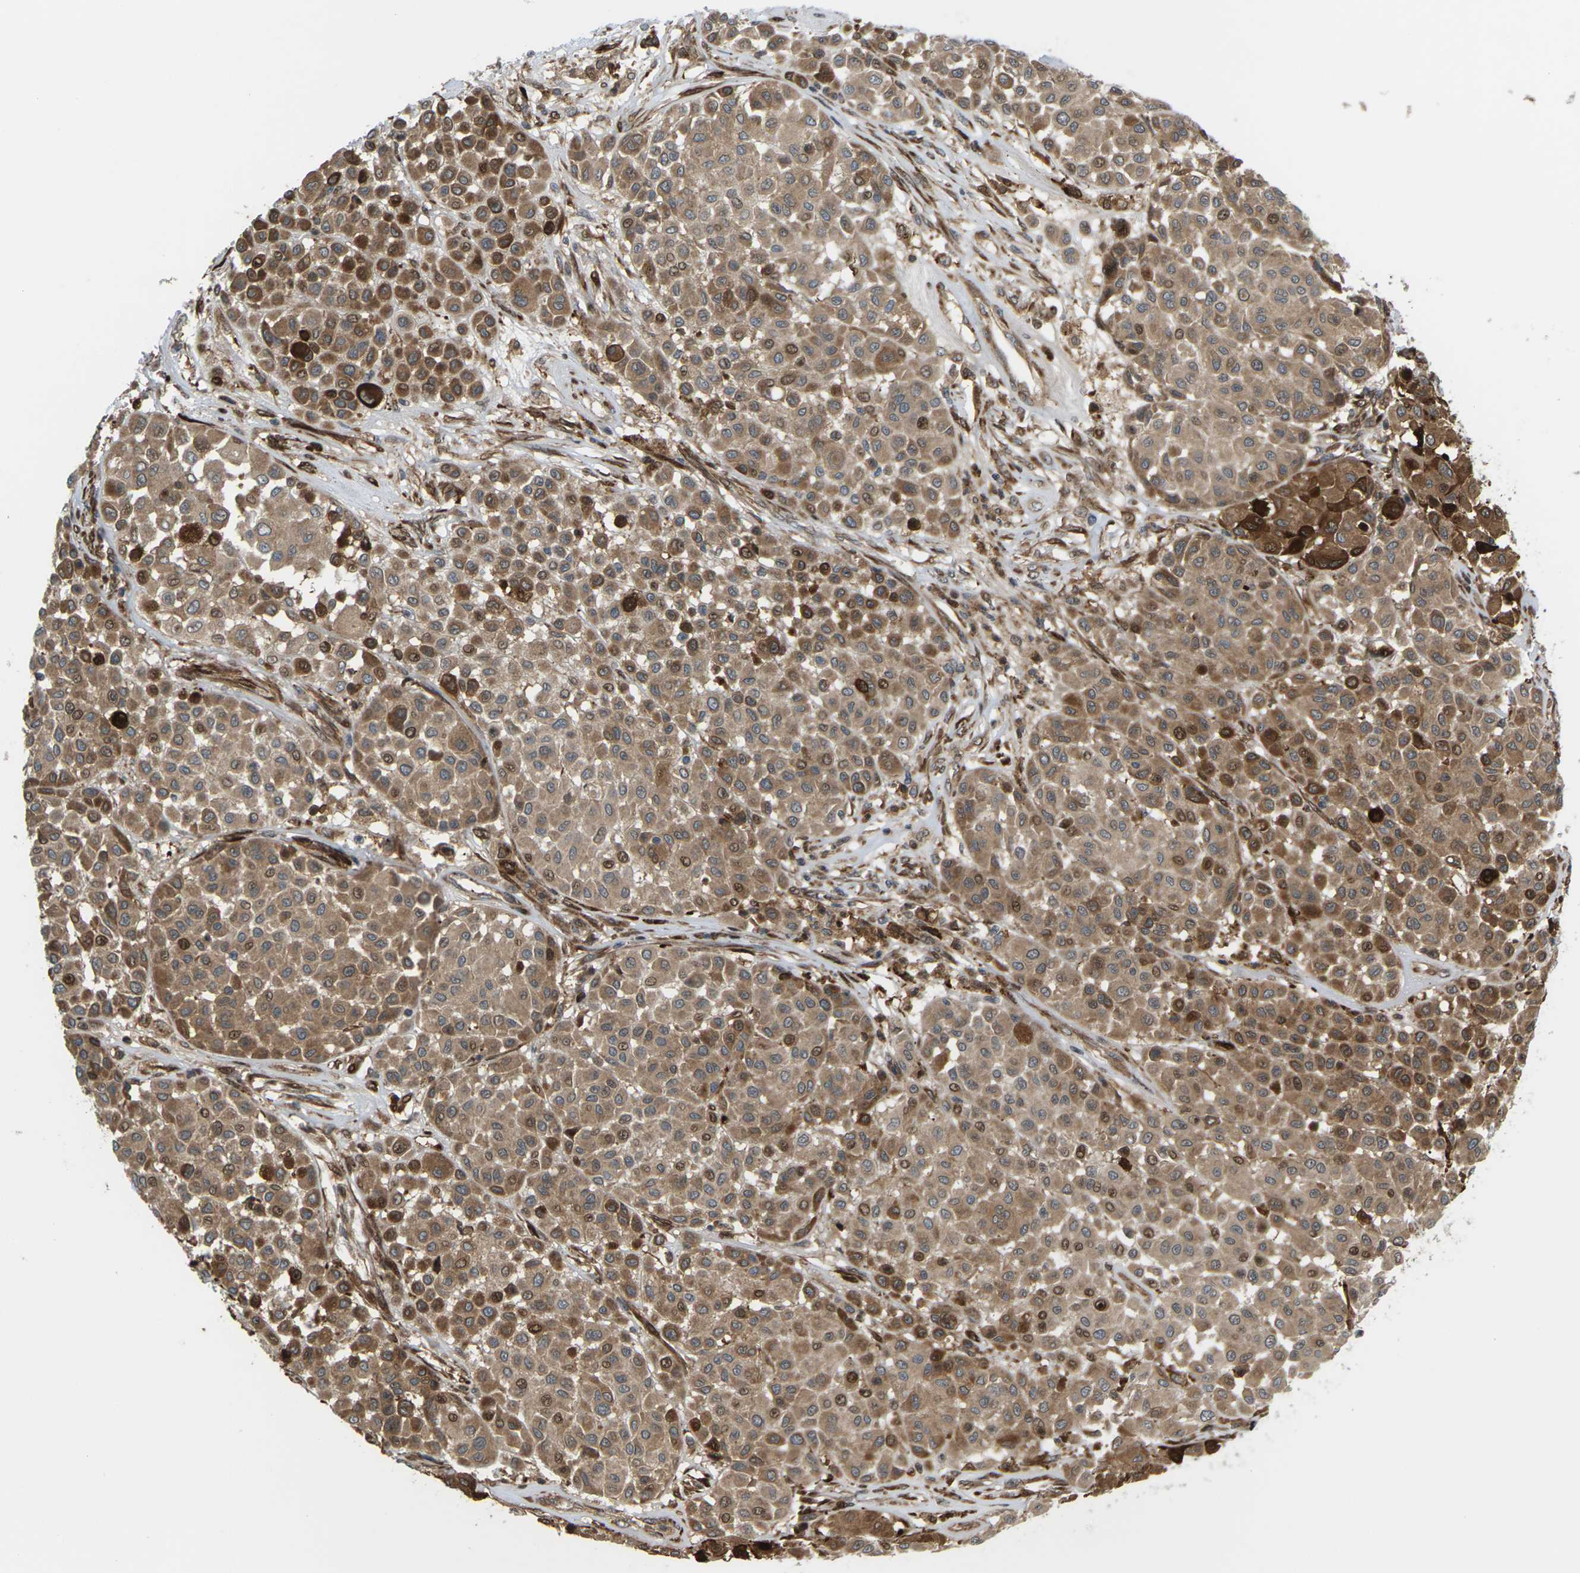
{"staining": {"intensity": "moderate", "quantity": ">75%", "location": "cytoplasmic/membranous"}, "tissue": "melanoma", "cell_type": "Tumor cells", "image_type": "cancer", "snomed": [{"axis": "morphology", "description": "Malignant melanoma, Metastatic site"}, {"axis": "topography", "description": "Soft tissue"}], "caption": "Human melanoma stained with a protein marker shows moderate staining in tumor cells.", "gene": "ROBO1", "patient": {"sex": "male", "age": 41}}